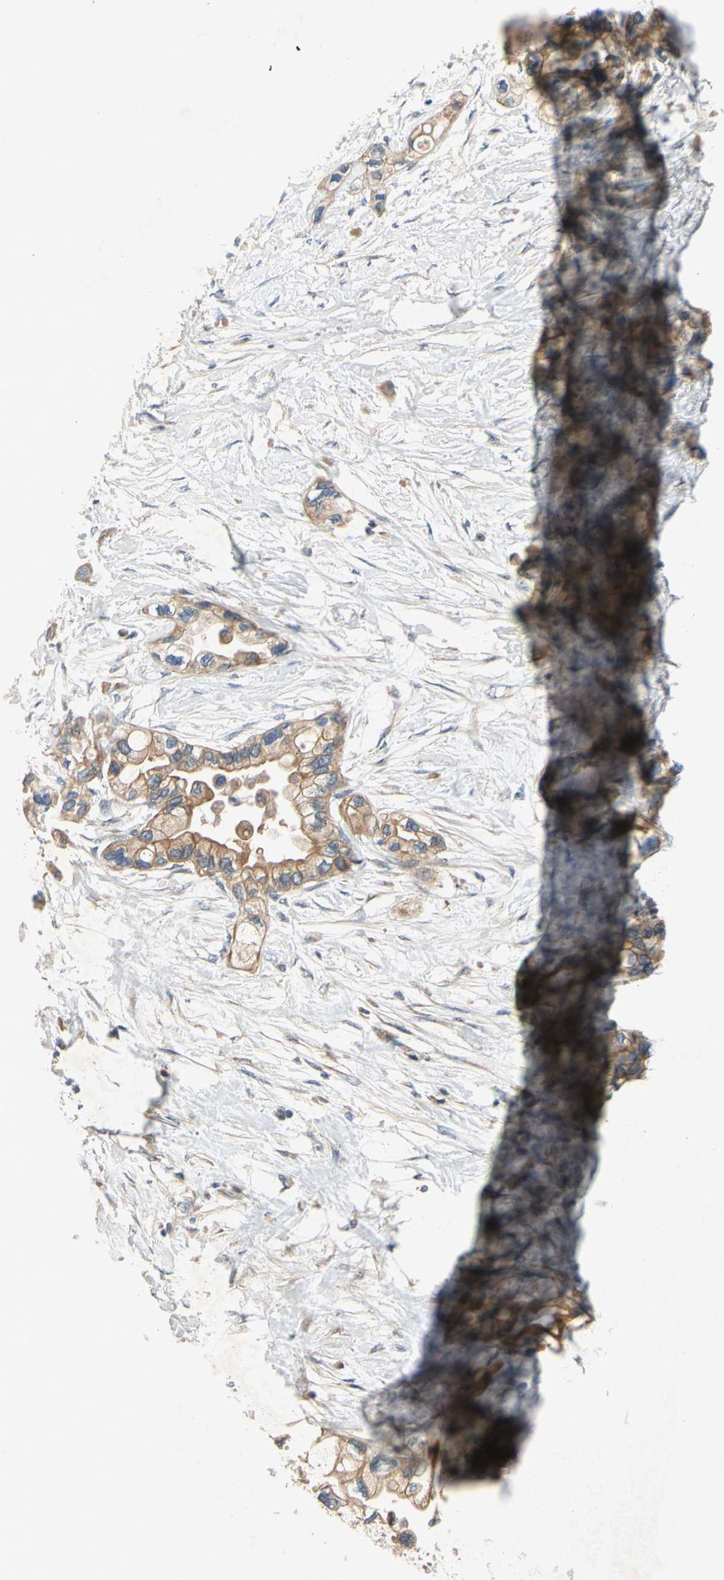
{"staining": {"intensity": "moderate", "quantity": ">75%", "location": "cytoplasmic/membranous"}, "tissue": "pancreatic cancer", "cell_type": "Tumor cells", "image_type": "cancer", "snomed": [{"axis": "morphology", "description": "Adenocarcinoma, NOS"}, {"axis": "topography", "description": "Pancreas"}], "caption": "Tumor cells exhibit medium levels of moderate cytoplasmic/membranous positivity in about >75% of cells in pancreatic cancer. Using DAB (3,3'-diaminobenzidine) (brown) and hematoxylin (blue) stains, captured at high magnification using brightfield microscopy.", "gene": "MBTPS2", "patient": {"sex": "female", "age": 77}}